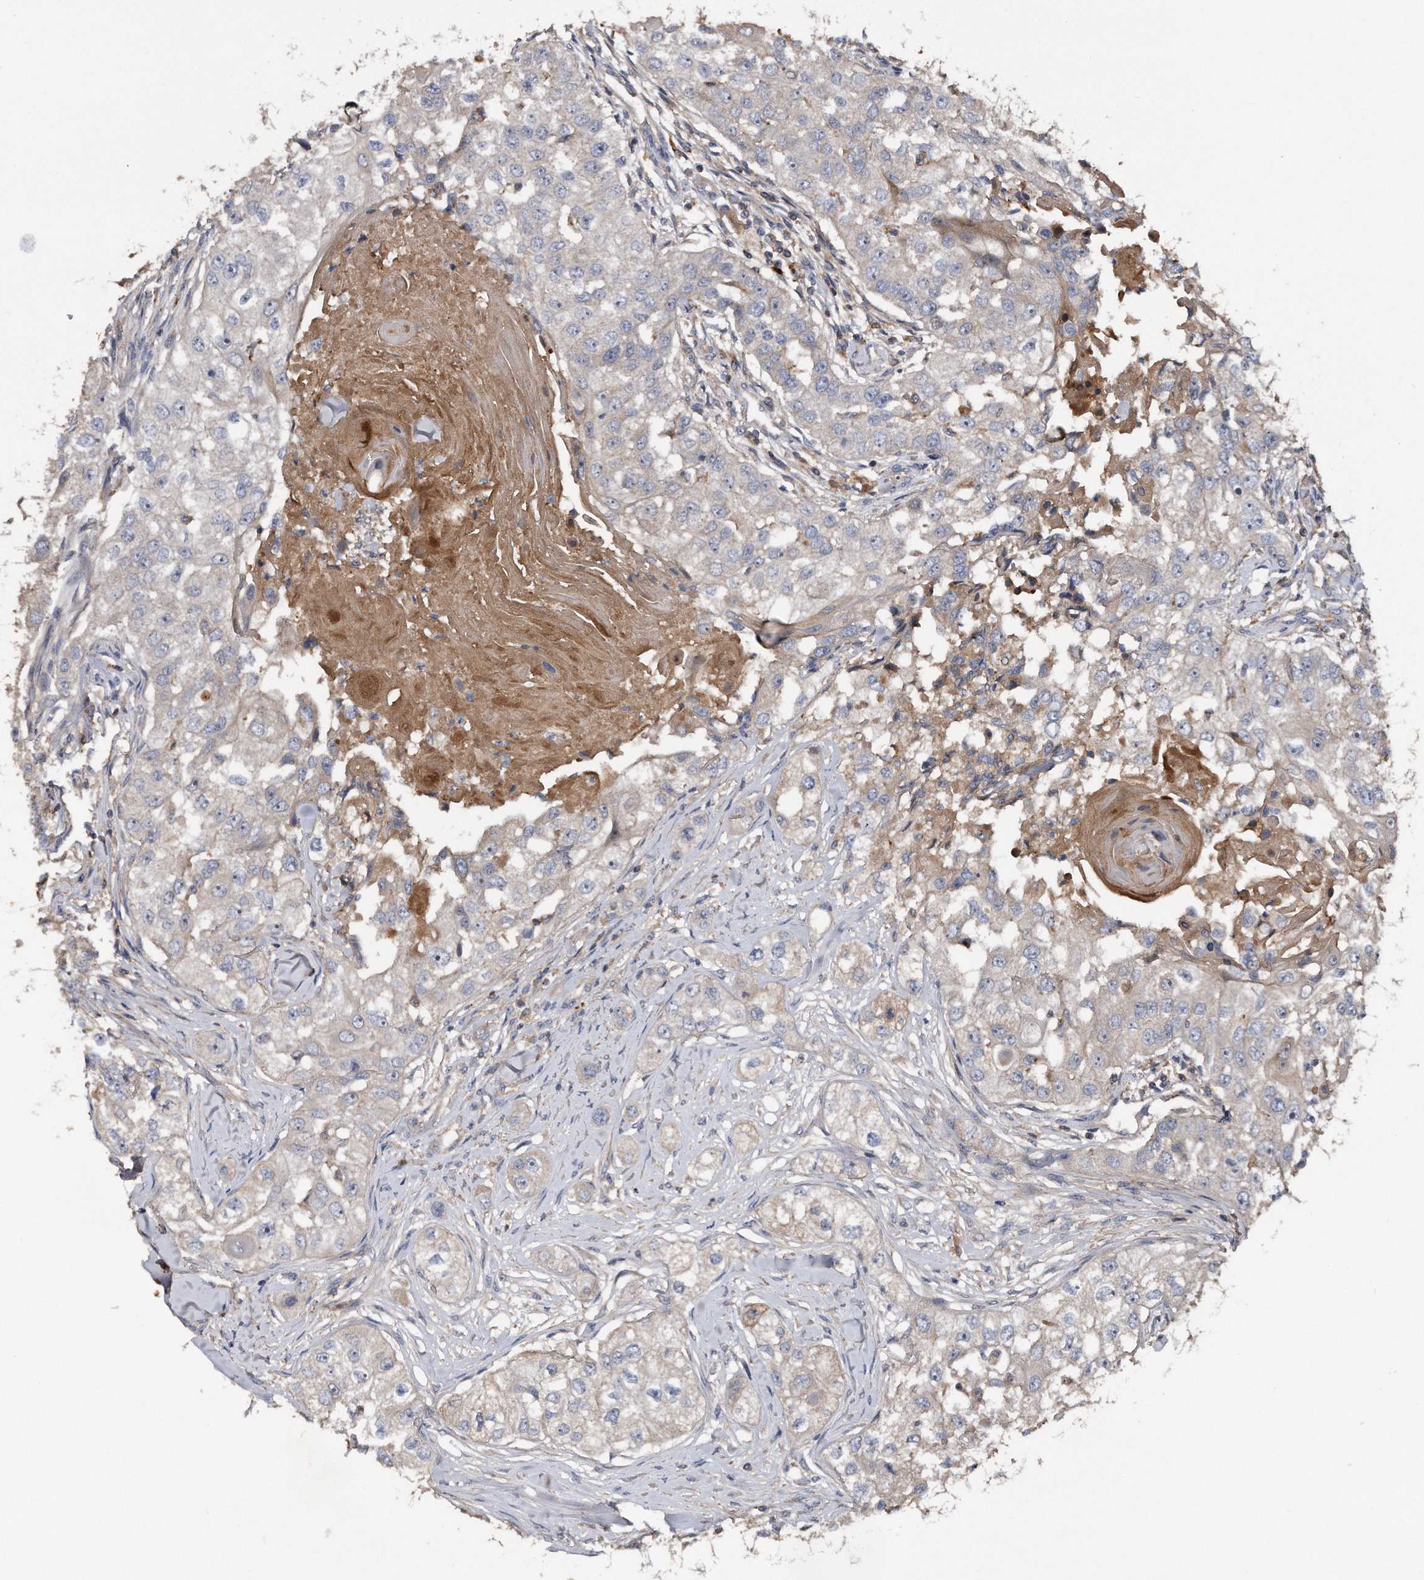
{"staining": {"intensity": "weak", "quantity": "<25%", "location": "cytoplasmic/membranous"}, "tissue": "head and neck cancer", "cell_type": "Tumor cells", "image_type": "cancer", "snomed": [{"axis": "morphology", "description": "Normal tissue, NOS"}, {"axis": "morphology", "description": "Squamous cell carcinoma, NOS"}, {"axis": "topography", "description": "Skeletal muscle"}, {"axis": "topography", "description": "Head-Neck"}], "caption": "High power microscopy histopathology image of an immunohistochemistry histopathology image of squamous cell carcinoma (head and neck), revealing no significant expression in tumor cells.", "gene": "KCND3", "patient": {"sex": "male", "age": 51}}